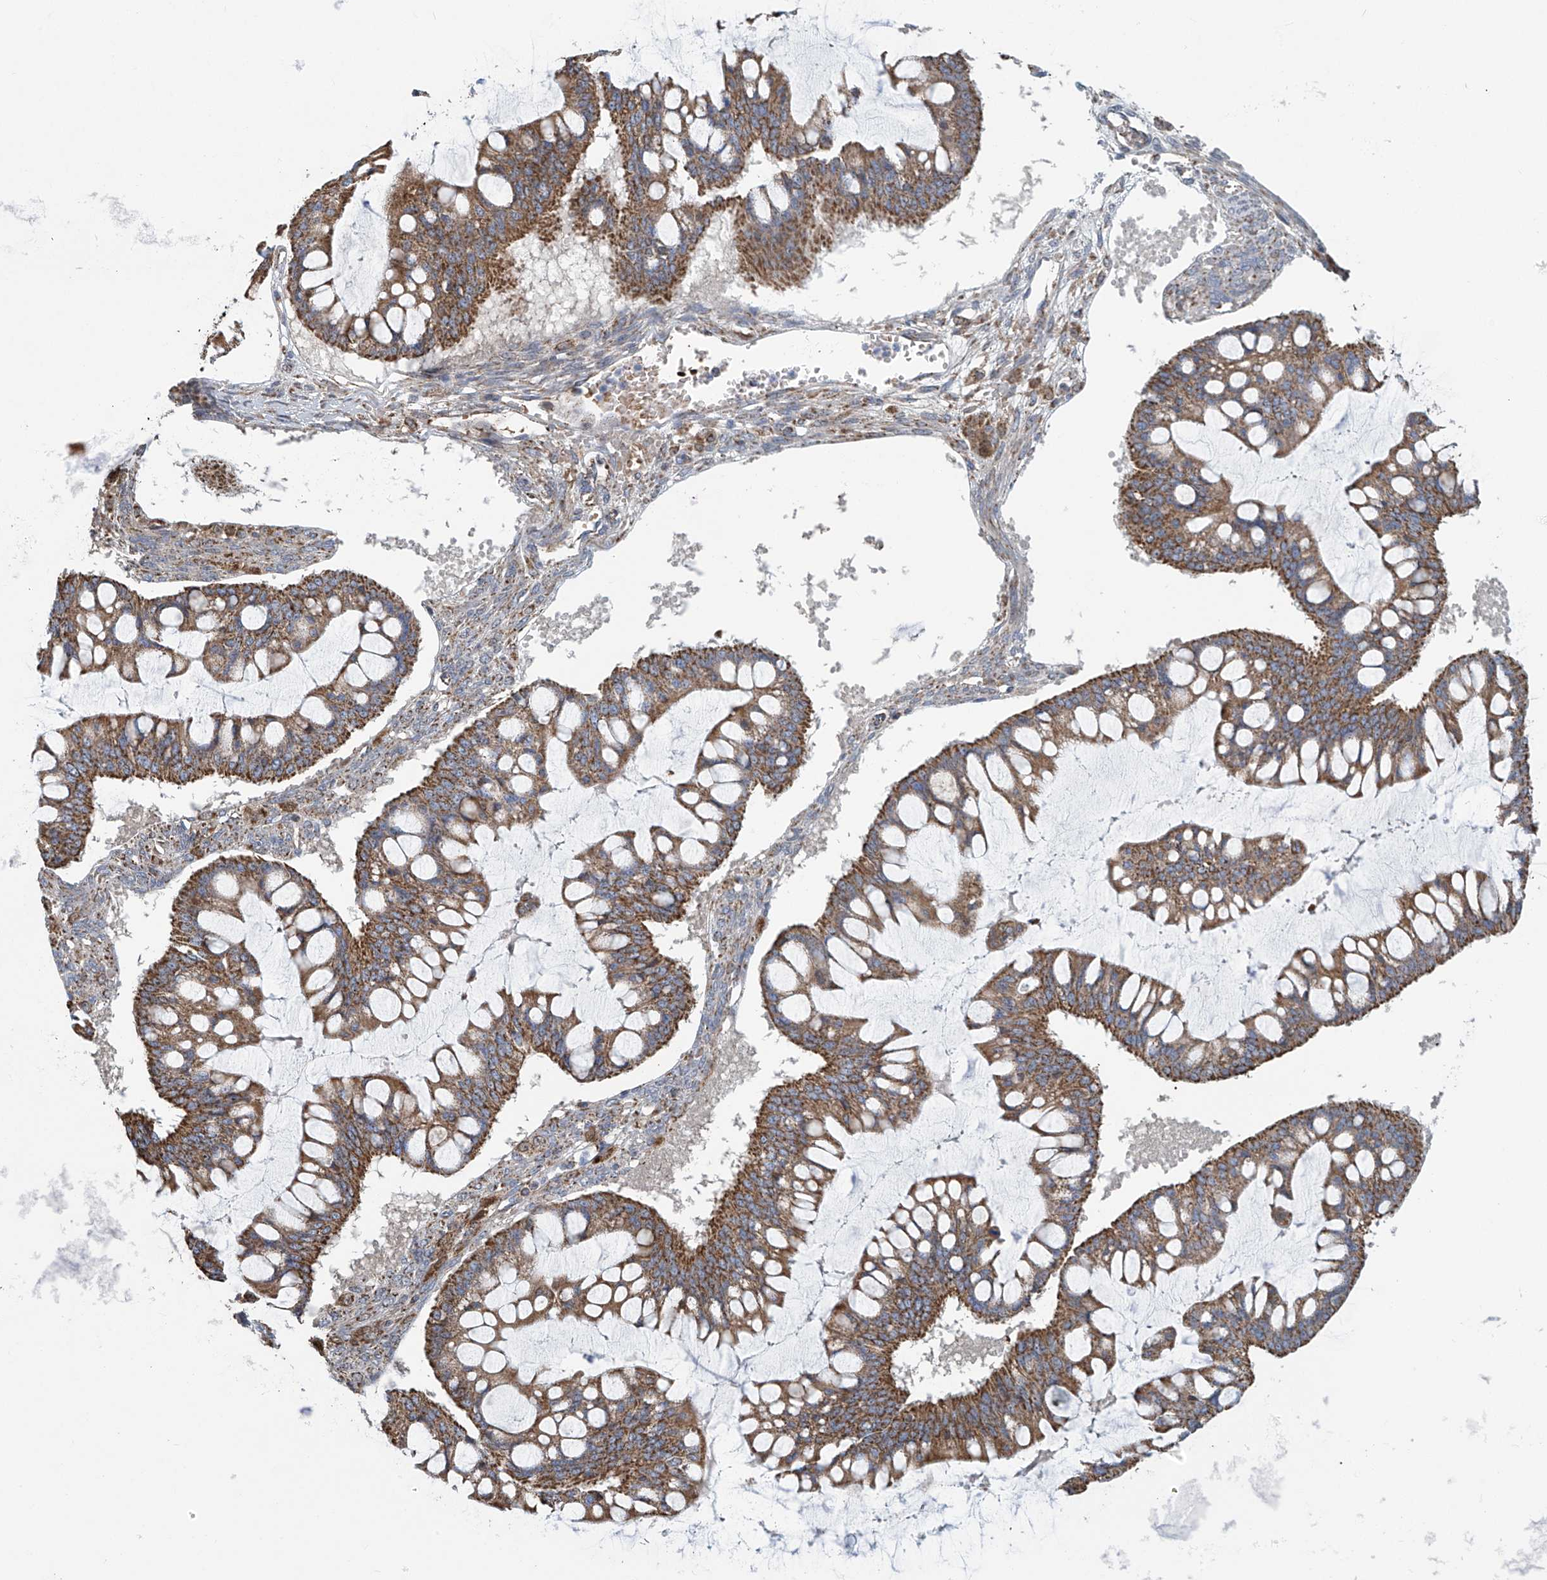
{"staining": {"intensity": "moderate", "quantity": ">75%", "location": "cytoplasmic/membranous"}, "tissue": "ovarian cancer", "cell_type": "Tumor cells", "image_type": "cancer", "snomed": [{"axis": "morphology", "description": "Cystadenocarcinoma, mucinous, NOS"}, {"axis": "topography", "description": "Ovary"}], "caption": "This histopathology image shows immunohistochemistry staining of human ovarian cancer, with medium moderate cytoplasmic/membranous staining in approximately >75% of tumor cells.", "gene": "COMMD1", "patient": {"sex": "female", "age": 73}}